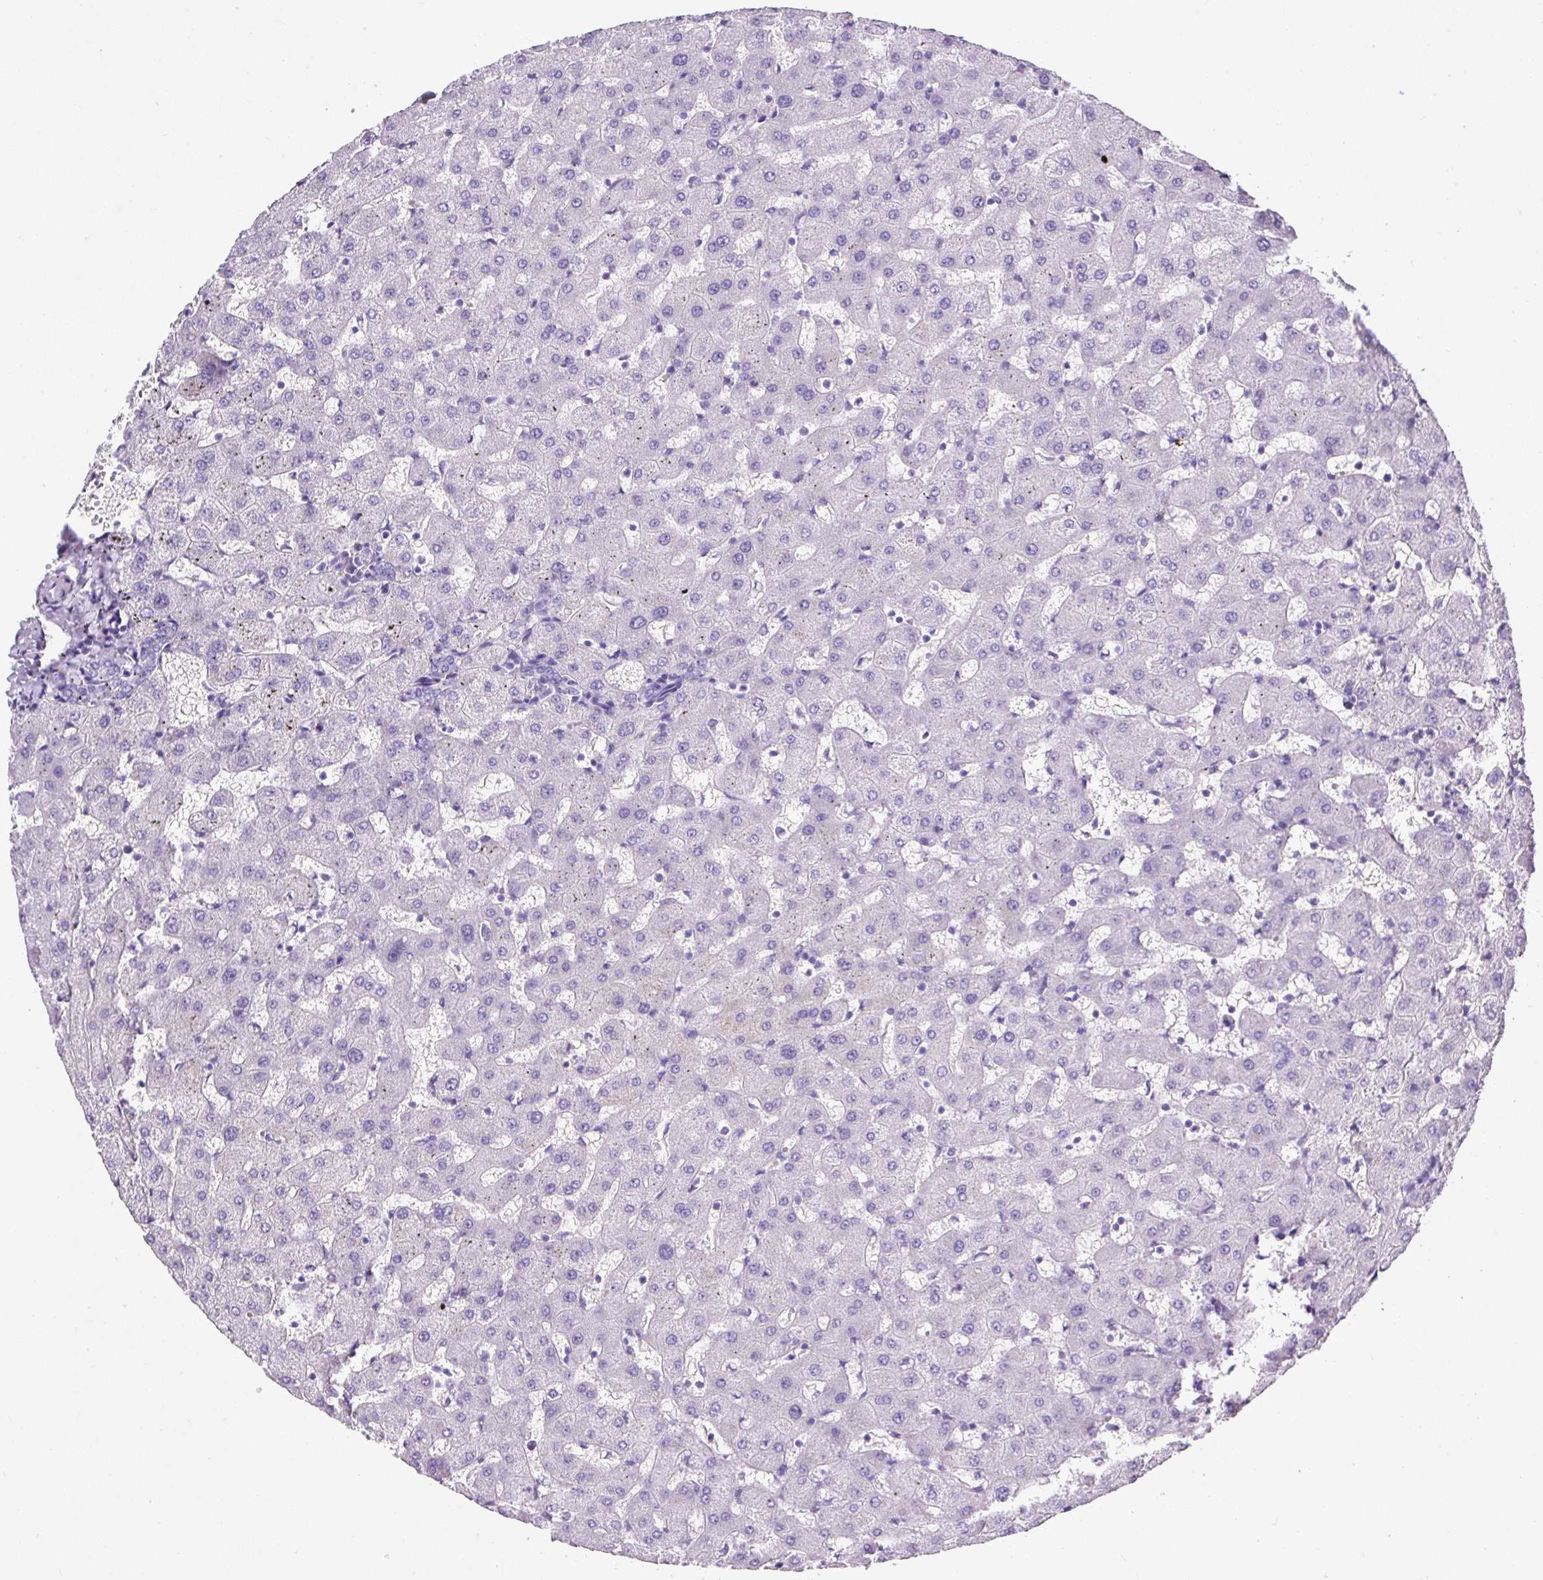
{"staining": {"intensity": "negative", "quantity": "none", "location": "none"}, "tissue": "liver", "cell_type": "Cholangiocytes", "image_type": "normal", "snomed": [{"axis": "morphology", "description": "Normal tissue, NOS"}, {"axis": "topography", "description": "Liver"}], "caption": "Immunohistochemistry (IHC) of normal liver demonstrates no expression in cholangiocytes.", "gene": "NTS", "patient": {"sex": "female", "age": 63}}